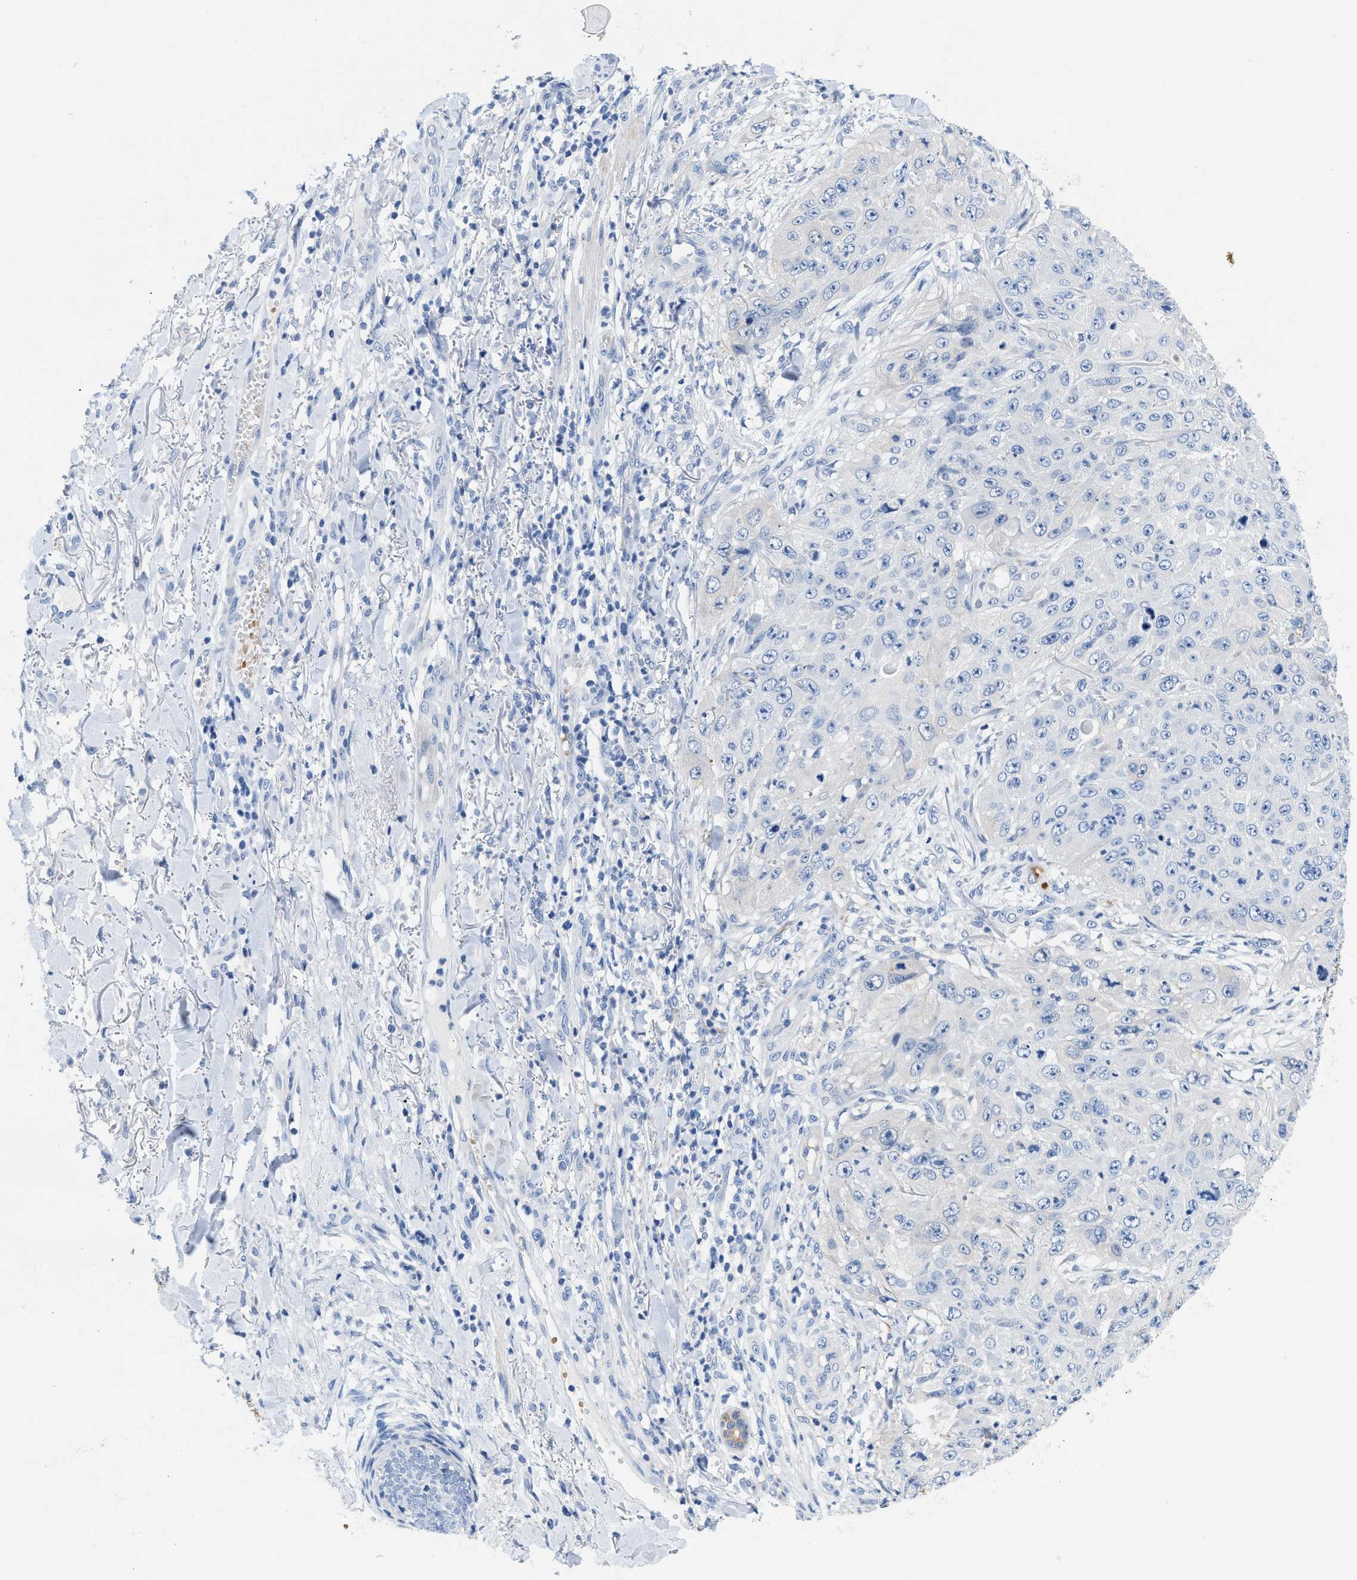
{"staining": {"intensity": "negative", "quantity": "none", "location": "none"}, "tissue": "skin cancer", "cell_type": "Tumor cells", "image_type": "cancer", "snomed": [{"axis": "morphology", "description": "Squamous cell carcinoma, NOS"}, {"axis": "topography", "description": "Skin"}], "caption": "This is a photomicrograph of IHC staining of squamous cell carcinoma (skin), which shows no positivity in tumor cells.", "gene": "BPGM", "patient": {"sex": "female", "age": 80}}